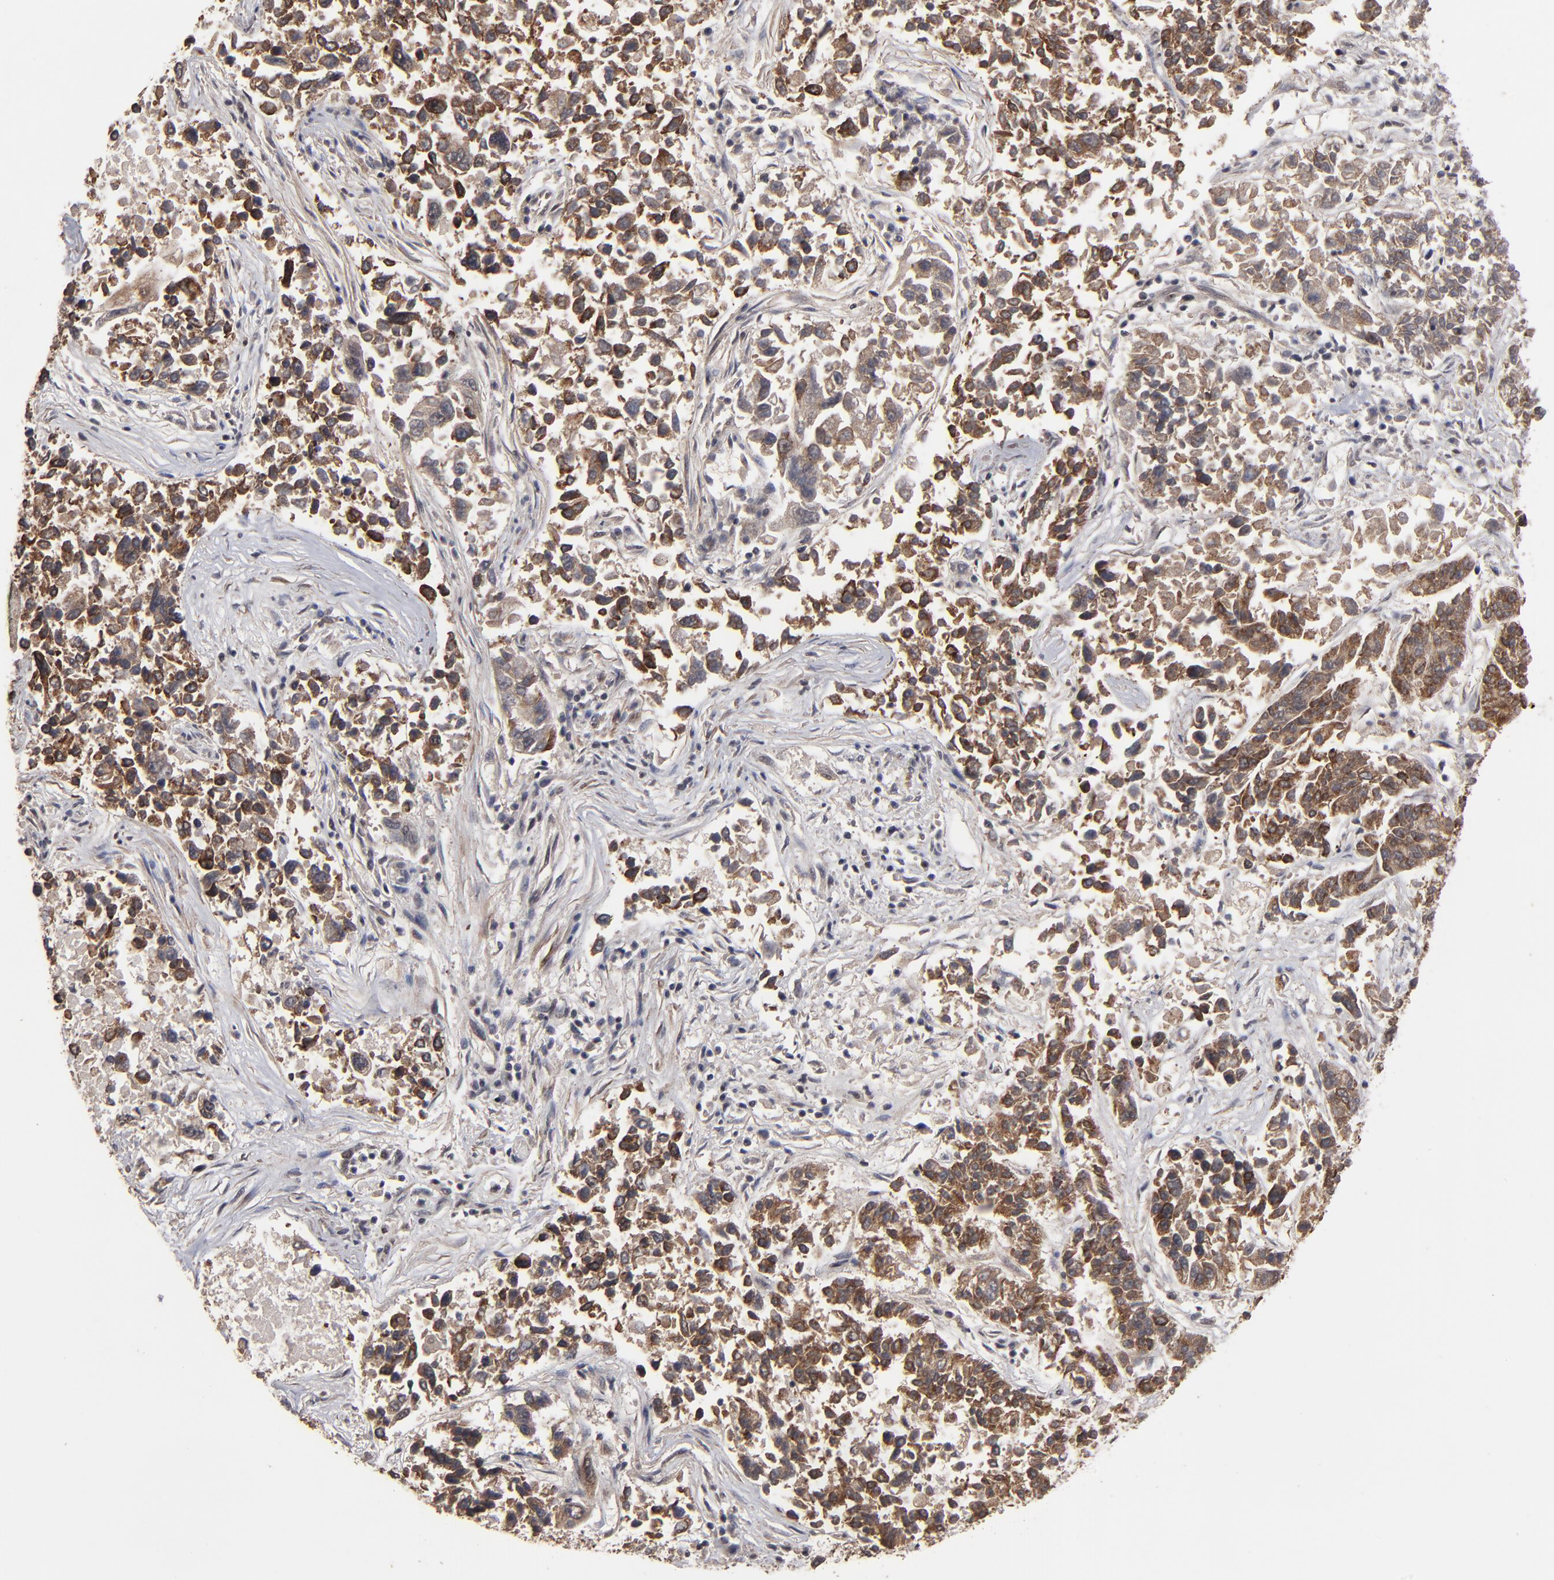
{"staining": {"intensity": "moderate", "quantity": ">75%", "location": "cytoplasmic/membranous"}, "tissue": "lung cancer", "cell_type": "Tumor cells", "image_type": "cancer", "snomed": [{"axis": "morphology", "description": "Adenocarcinoma, NOS"}, {"axis": "topography", "description": "Lung"}], "caption": "Lung cancer stained for a protein shows moderate cytoplasmic/membranous positivity in tumor cells.", "gene": "BNIP3", "patient": {"sex": "male", "age": 84}}